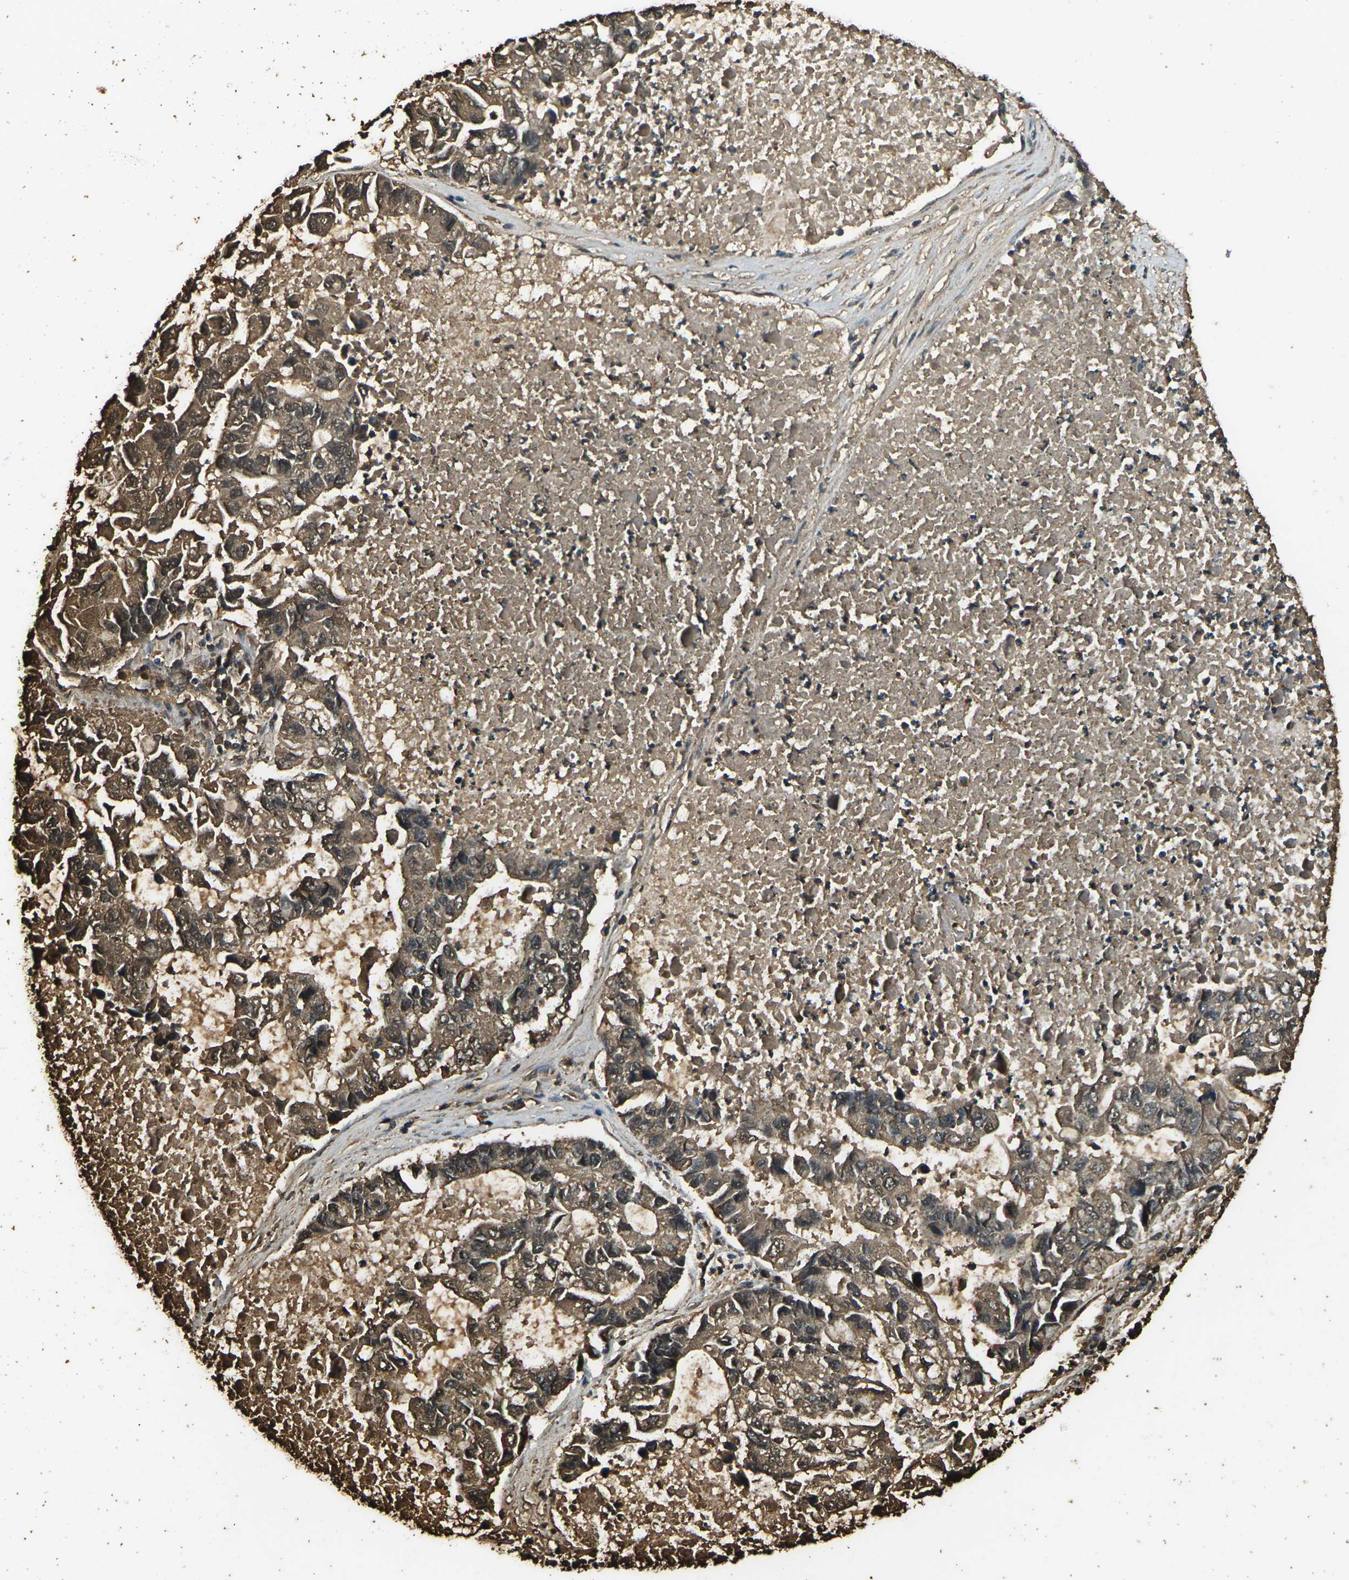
{"staining": {"intensity": "moderate", "quantity": ">75%", "location": "cytoplasmic/membranous"}, "tissue": "lung cancer", "cell_type": "Tumor cells", "image_type": "cancer", "snomed": [{"axis": "morphology", "description": "Adenocarcinoma, NOS"}, {"axis": "topography", "description": "Lung"}], "caption": "Human lung adenocarcinoma stained for a protein (brown) demonstrates moderate cytoplasmic/membranous positive expression in approximately >75% of tumor cells.", "gene": "CYP1B1", "patient": {"sex": "female", "age": 51}}